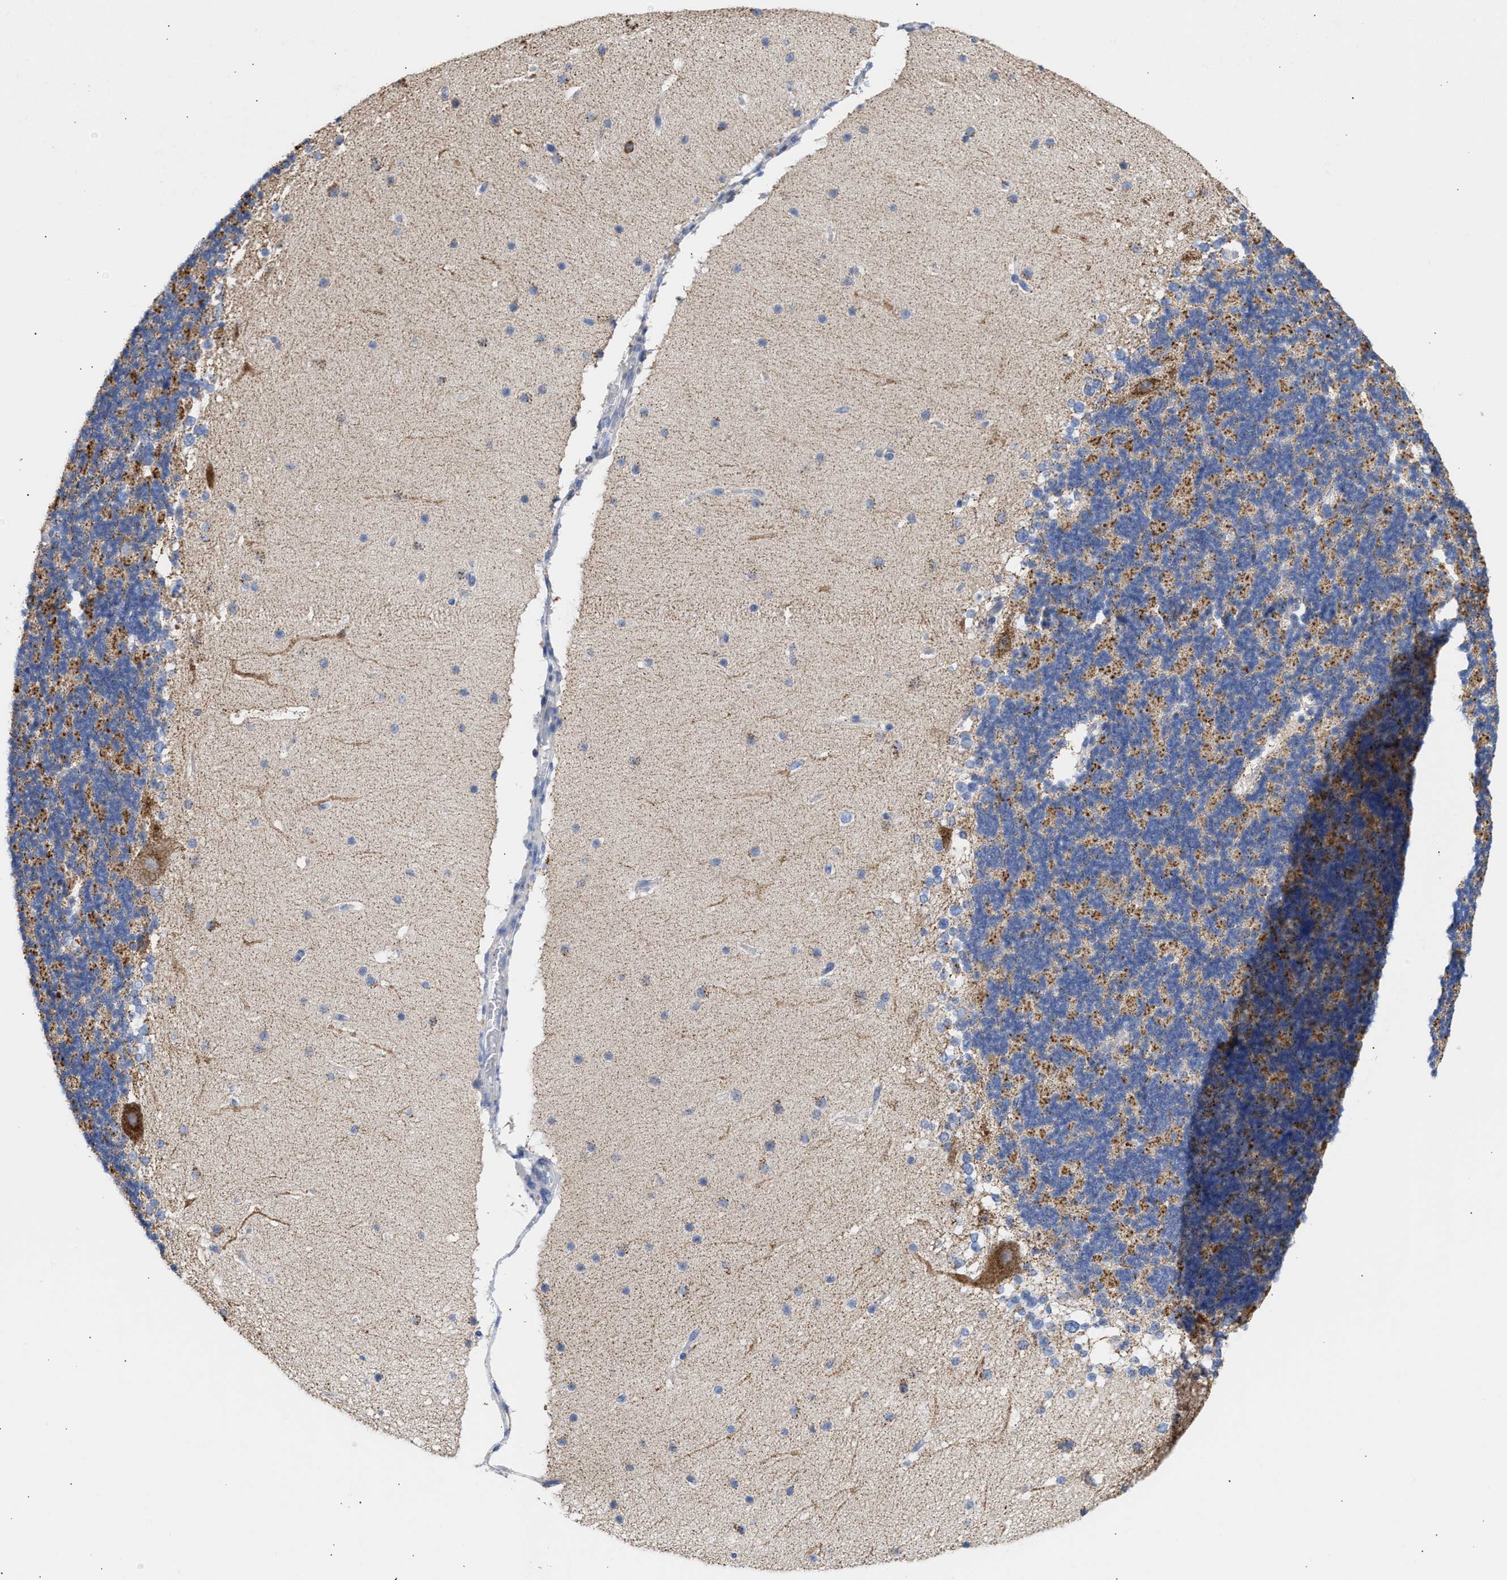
{"staining": {"intensity": "moderate", "quantity": "25%-75%", "location": "cytoplasmic/membranous"}, "tissue": "cerebellum", "cell_type": "Cells in granular layer", "image_type": "normal", "snomed": [{"axis": "morphology", "description": "Normal tissue, NOS"}, {"axis": "topography", "description": "Cerebellum"}], "caption": "This histopathology image exhibits benign cerebellum stained with immunohistochemistry (IHC) to label a protein in brown. The cytoplasmic/membranous of cells in granular layer show moderate positivity for the protein. Nuclei are counter-stained blue.", "gene": "ACOT13", "patient": {"sex": "female", "age": 19}}